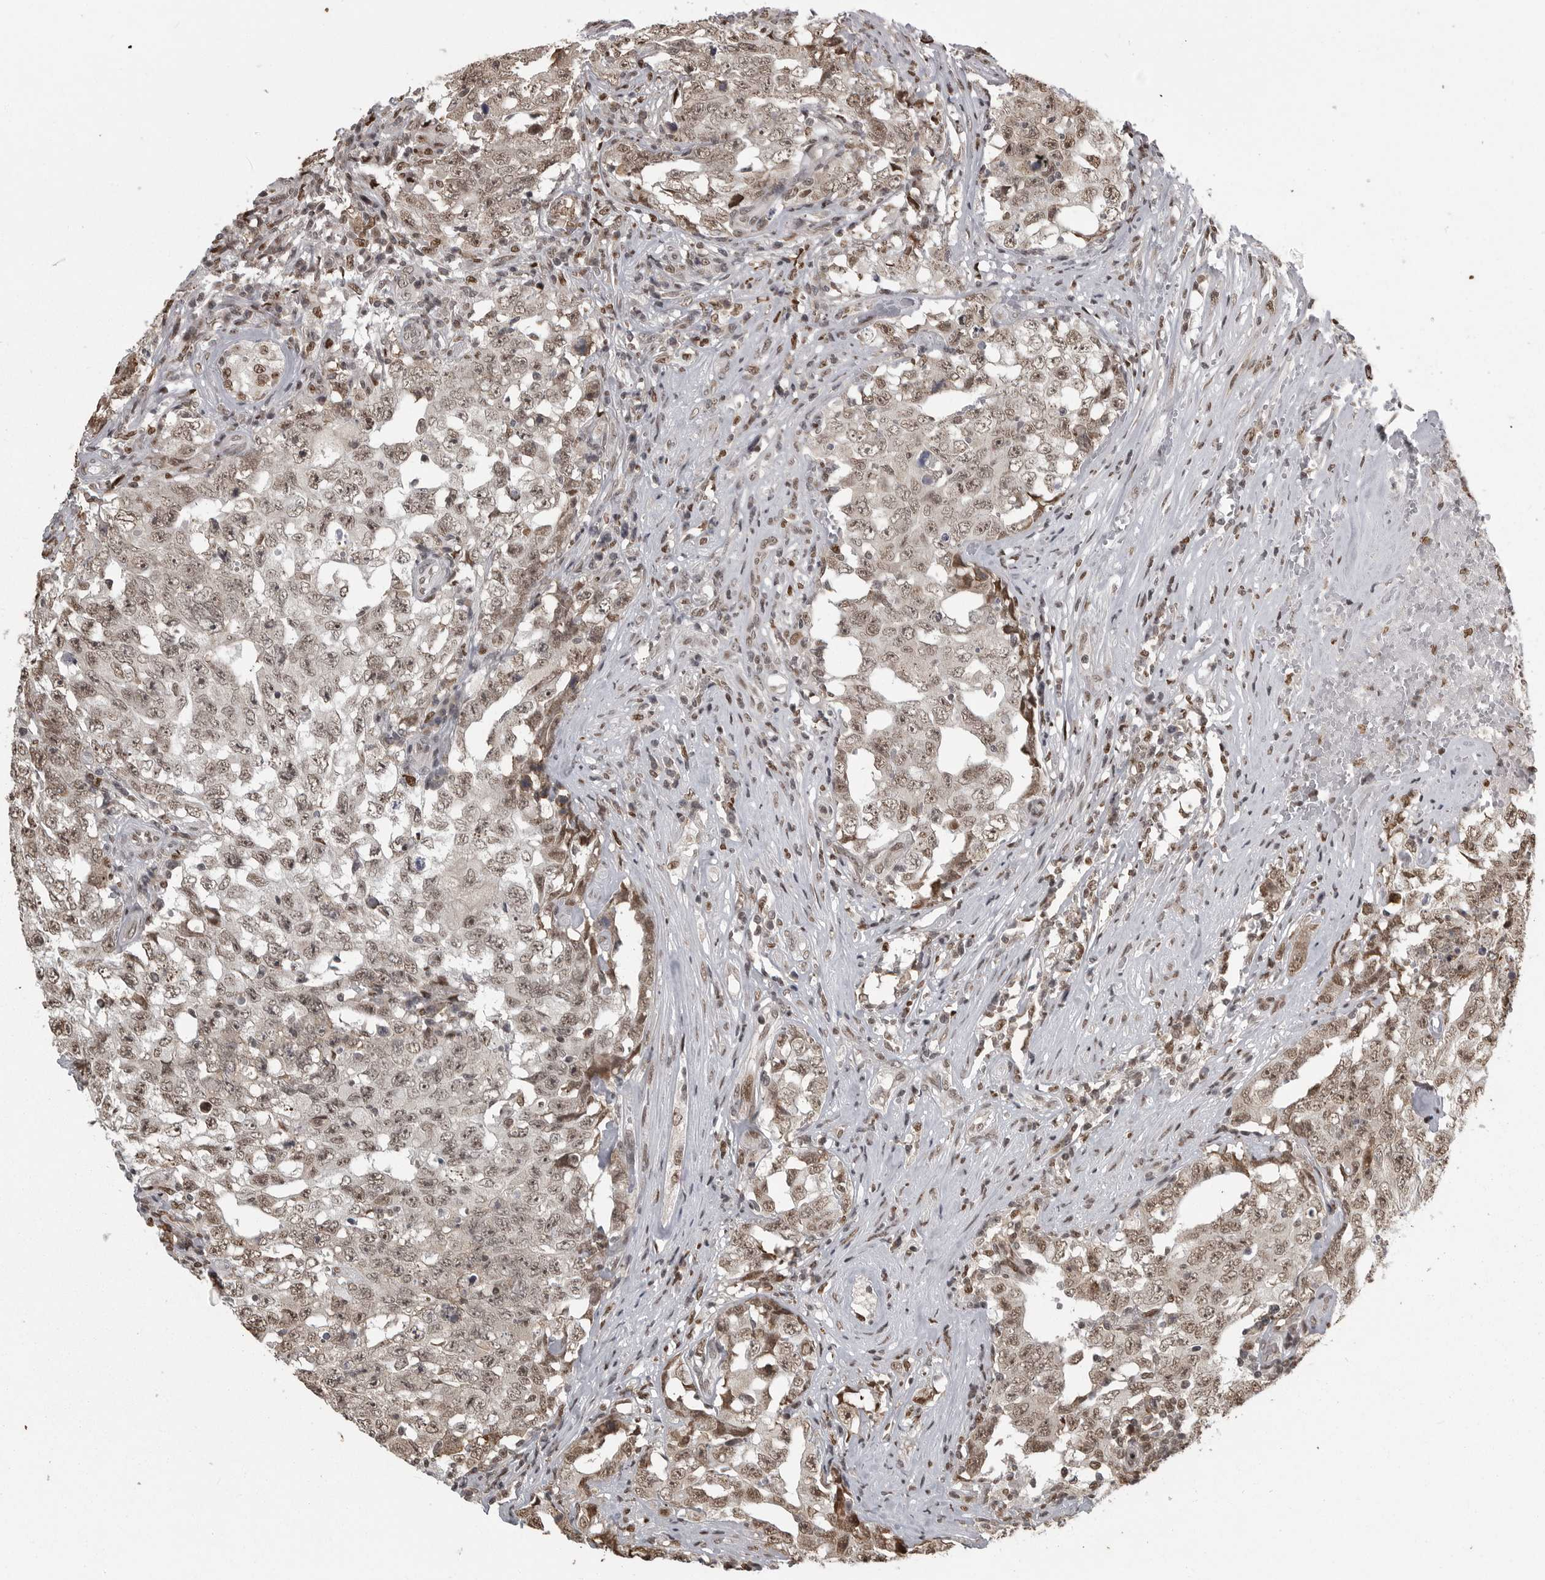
{"staining": {"intensity": "weak", "quantity": ">75%", "location": "nuclear"}, "tissue": "testis cancer", "cell_type": "Tumor cells", "image_type": "cancer", "snomed": [{"axis": "morphology", "description": "Carcinoma, Embryonal, NOS"}, {"axis": "topography", "description": "Testis"}], "caption": "Embryonal carcinoma (testis) stained for a protein (brown) exhibits weak nuclear positive positivity in approximately >75% of tumor cells.", "gene": "YAF2", "patient": {"sex": "male", "age": 26}}